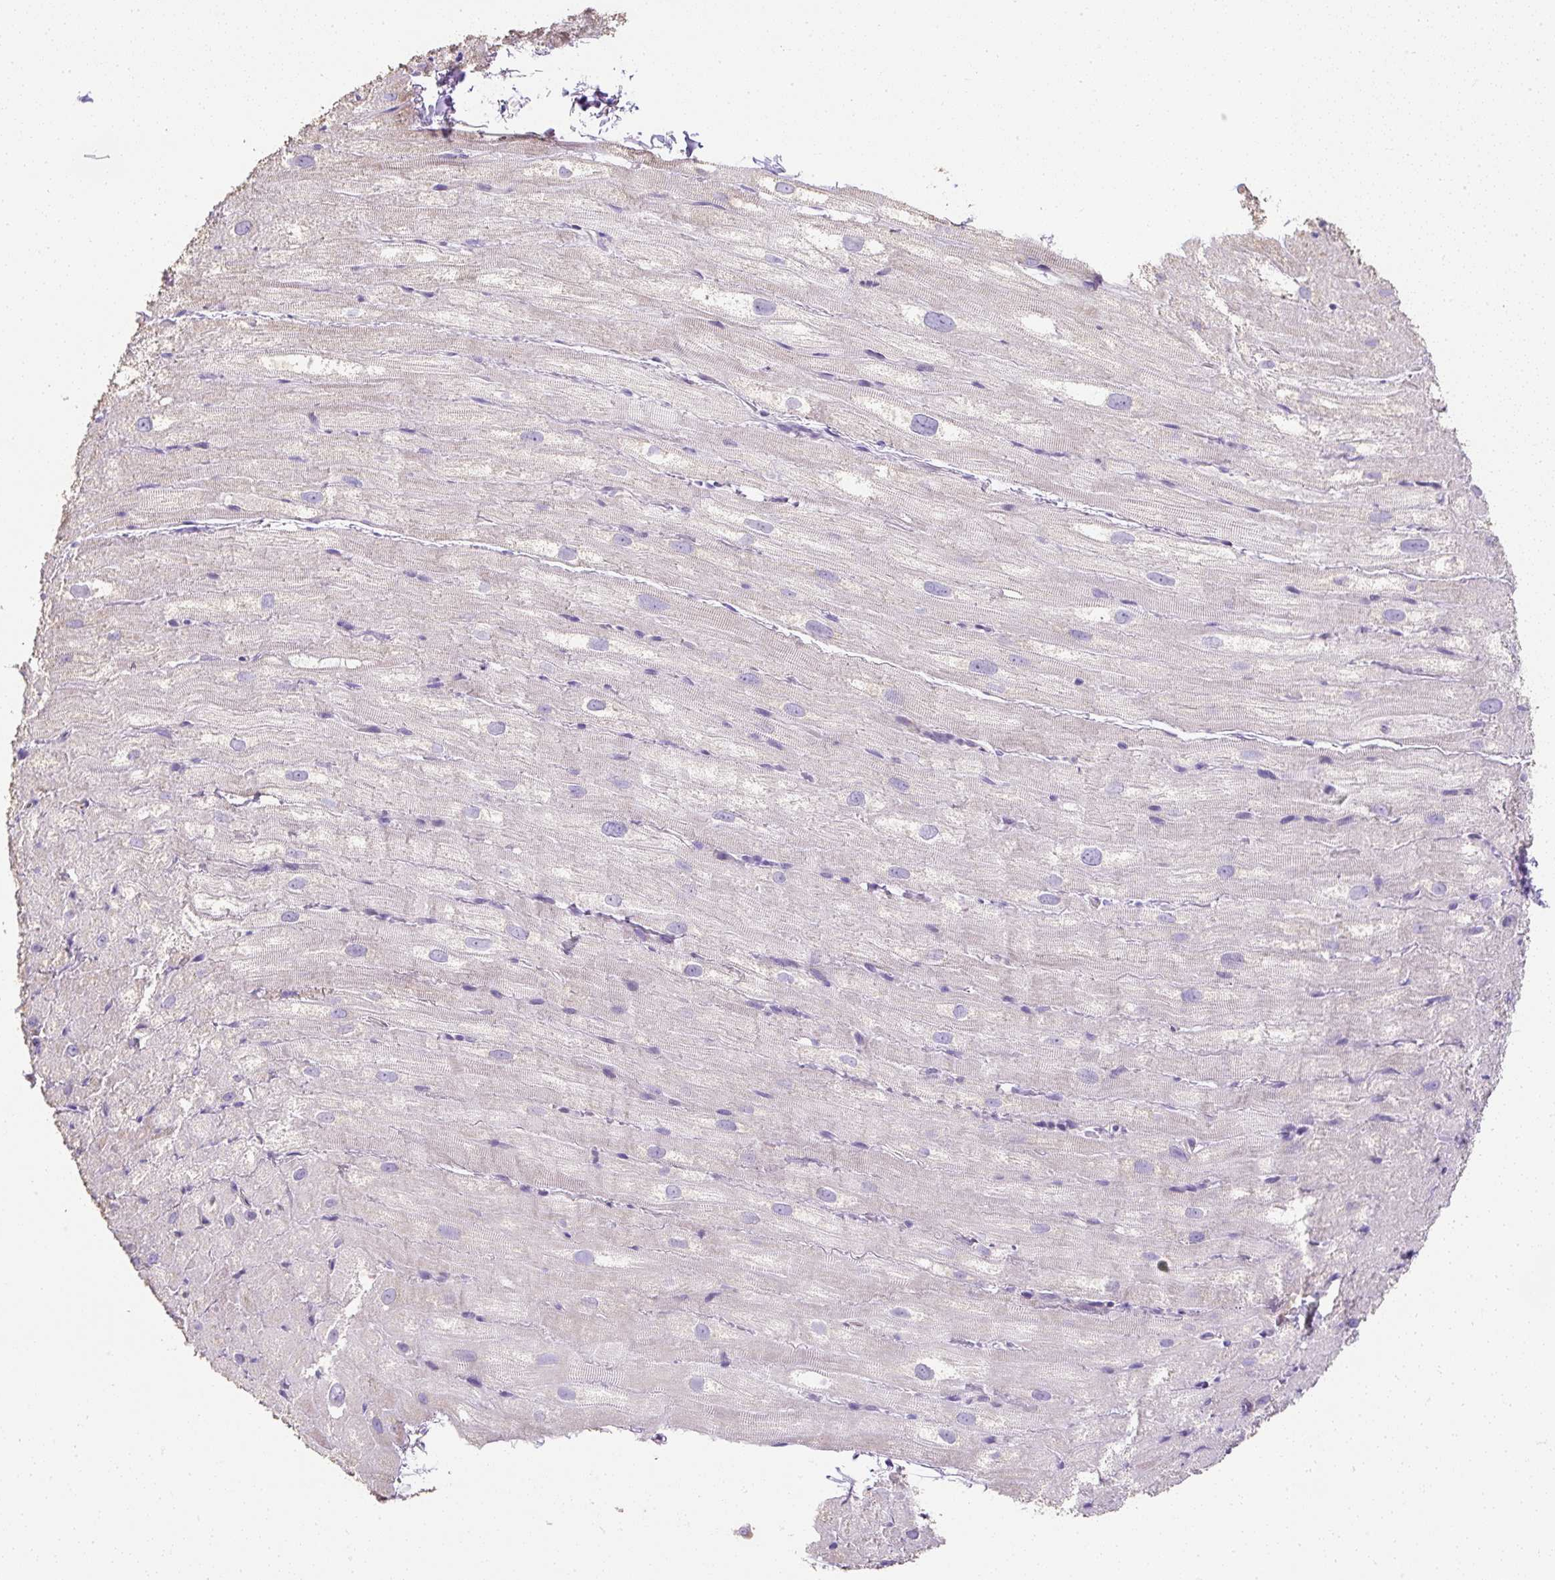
{"staining": {"intensity": "moderate", "quantity": "25%-75%", "location": "cytoplasmic/membranous"}, "tissue": "heart muscle", "cell_type": "Cardiomyocytes", "image_type": "normal", "snomed": [{"axis": "morphology", "description": "Normal tissue, NOS"}, {"axis": "topography", "description": "Heart"}], "caption": "Heart muscle stained with immunohistochemistry (IHC) displays moderate cytoplasmic/membranous expression in approximately 25%-75% of cardiomyocytes.", "gene": "C2CD4C", "patient": {"sex": "male", "age": 62}}